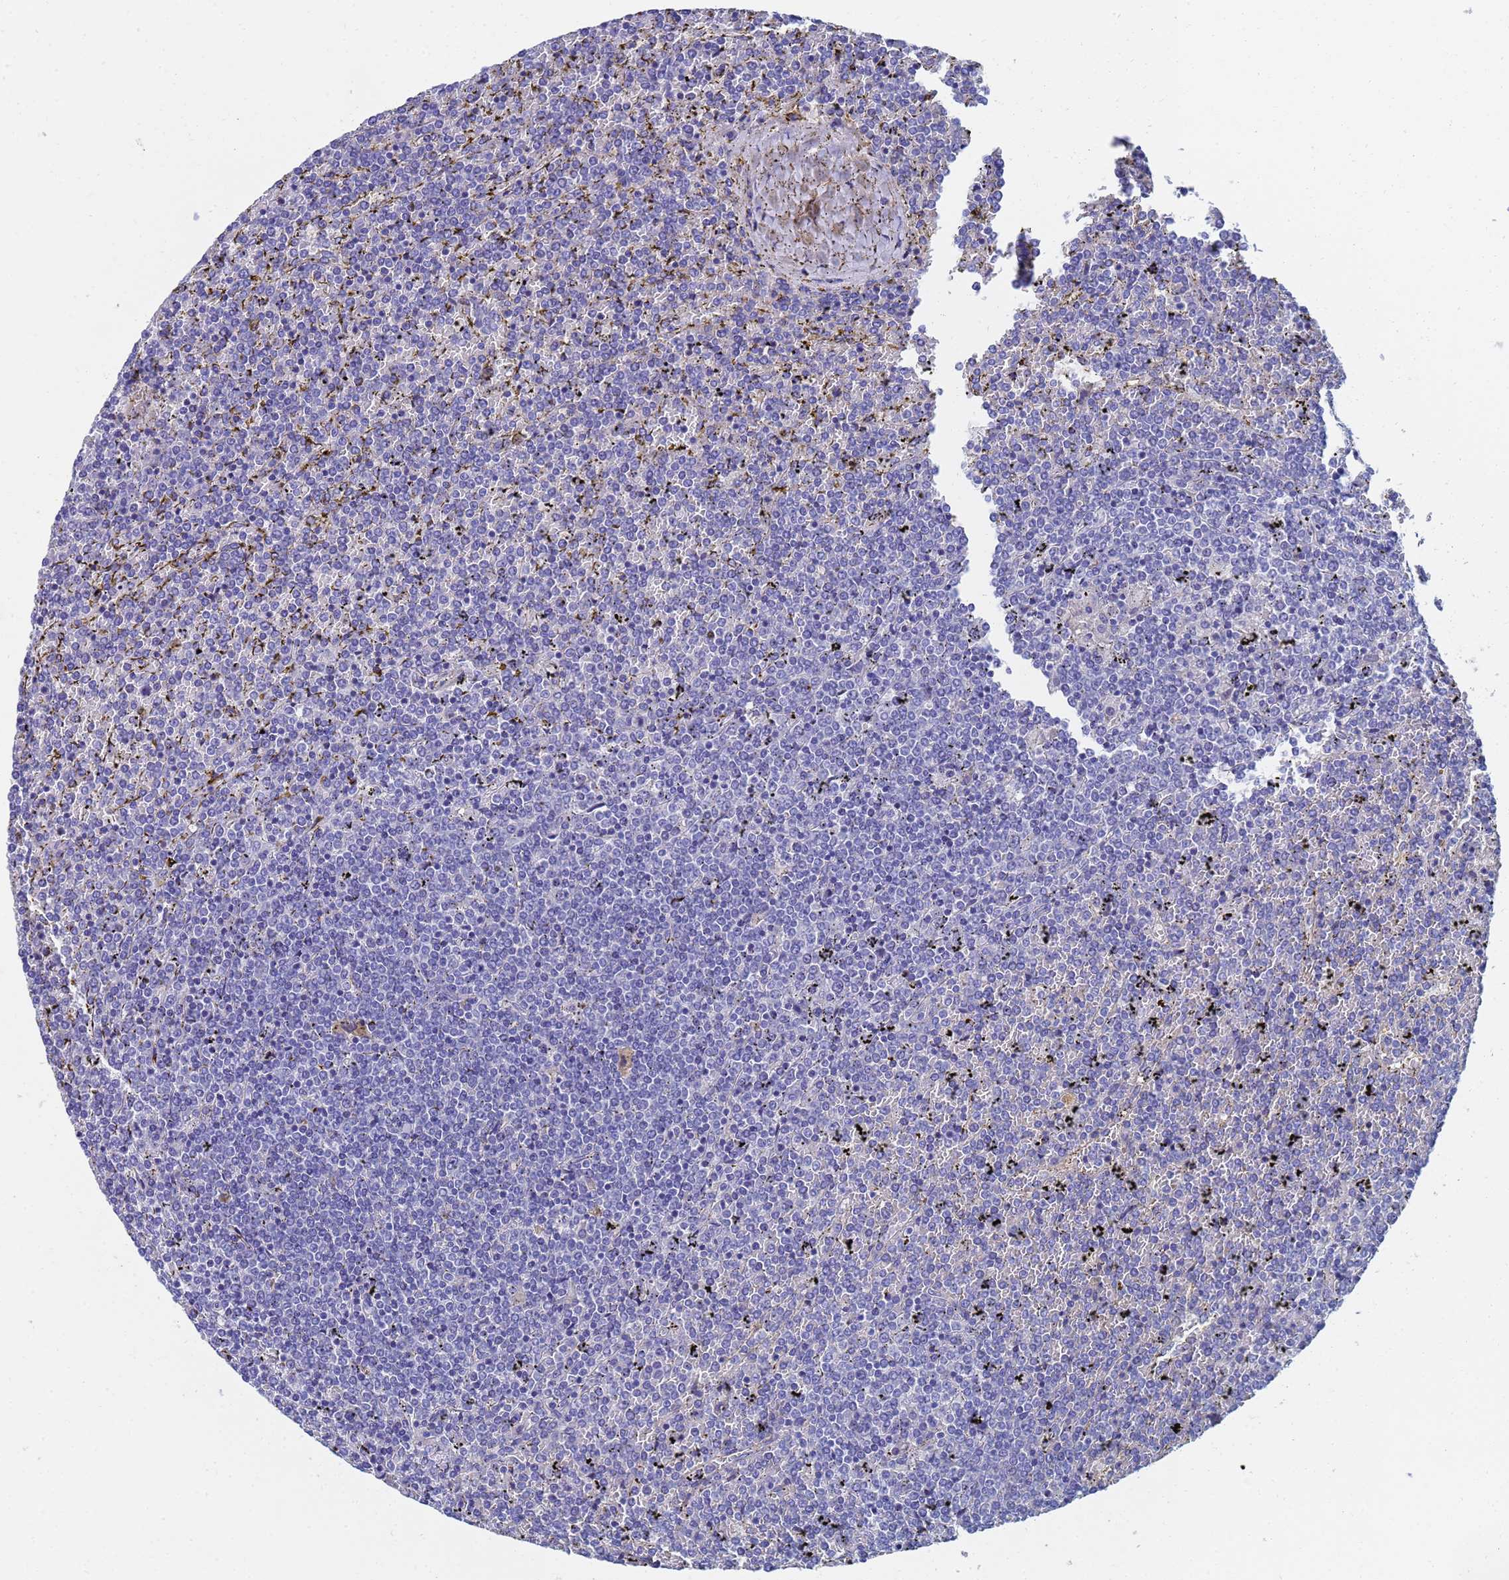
{"staining": {"intensity": "negative", "quantity": "none", "location": "none"}, "tissue": "lymphoma", "cell_type": "Tumor cells", "image_type": "cancer", "snomed": [{"axis": "morphology", "description": "Malignant lymphoma, non-Hodgkin's type, Low grade"}, {"axis": "topography", "description": "Spleen"}], "caption": "This is a histopathology image of immunohistochemistry staining of lymphoma, which shows no expression in tumor cells.", "gene": "LBX2", "patient": {"sex": "female", "age": 19}}